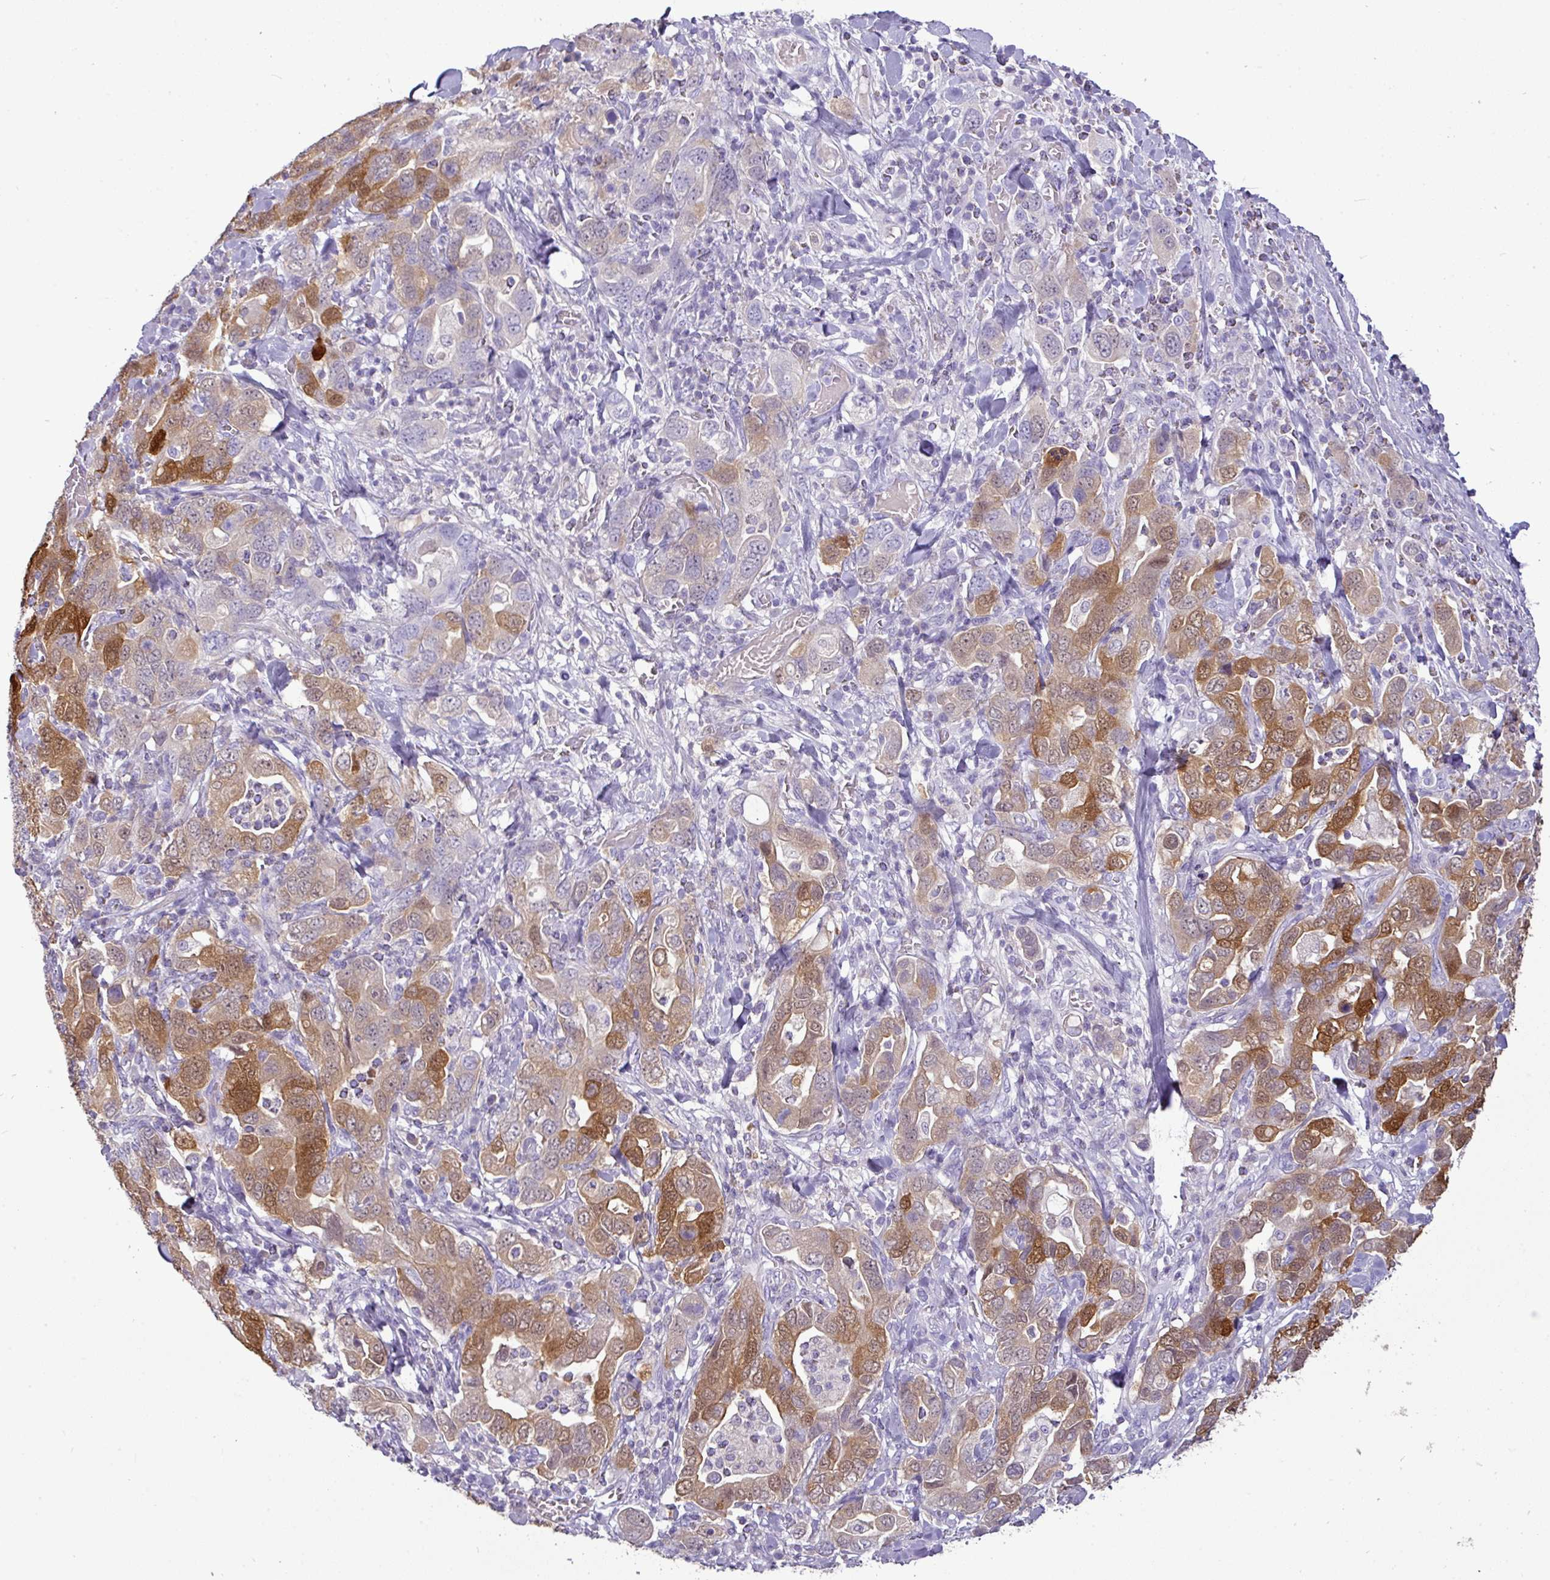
{"staining": {"intensity": "strong", "quantity": "25%-75%", "location": "cytoplasmic/membranous"}, "tissue": "stomach cancer", "cell_type": "Tumor cells", "image_type": "cancer", "snomed": [{"axis": "morphology", "description": "Adenocarcinoma, NOS"}, {"axis": "topography", "description": "Stomach, upper"}, {"axis": "topography", "description": "Stomach"}], "caption": "Immunohistochemistry (IHC) photomicrograph of human stomach adenocarcinoma stained for a protein (brown), which exhibits high levels of strong cytoplasmic/membranous staining in about 25%-75% of tumor cells.", "gene": "GSTA3", "patient": {"sex": "male", "age": 62}}